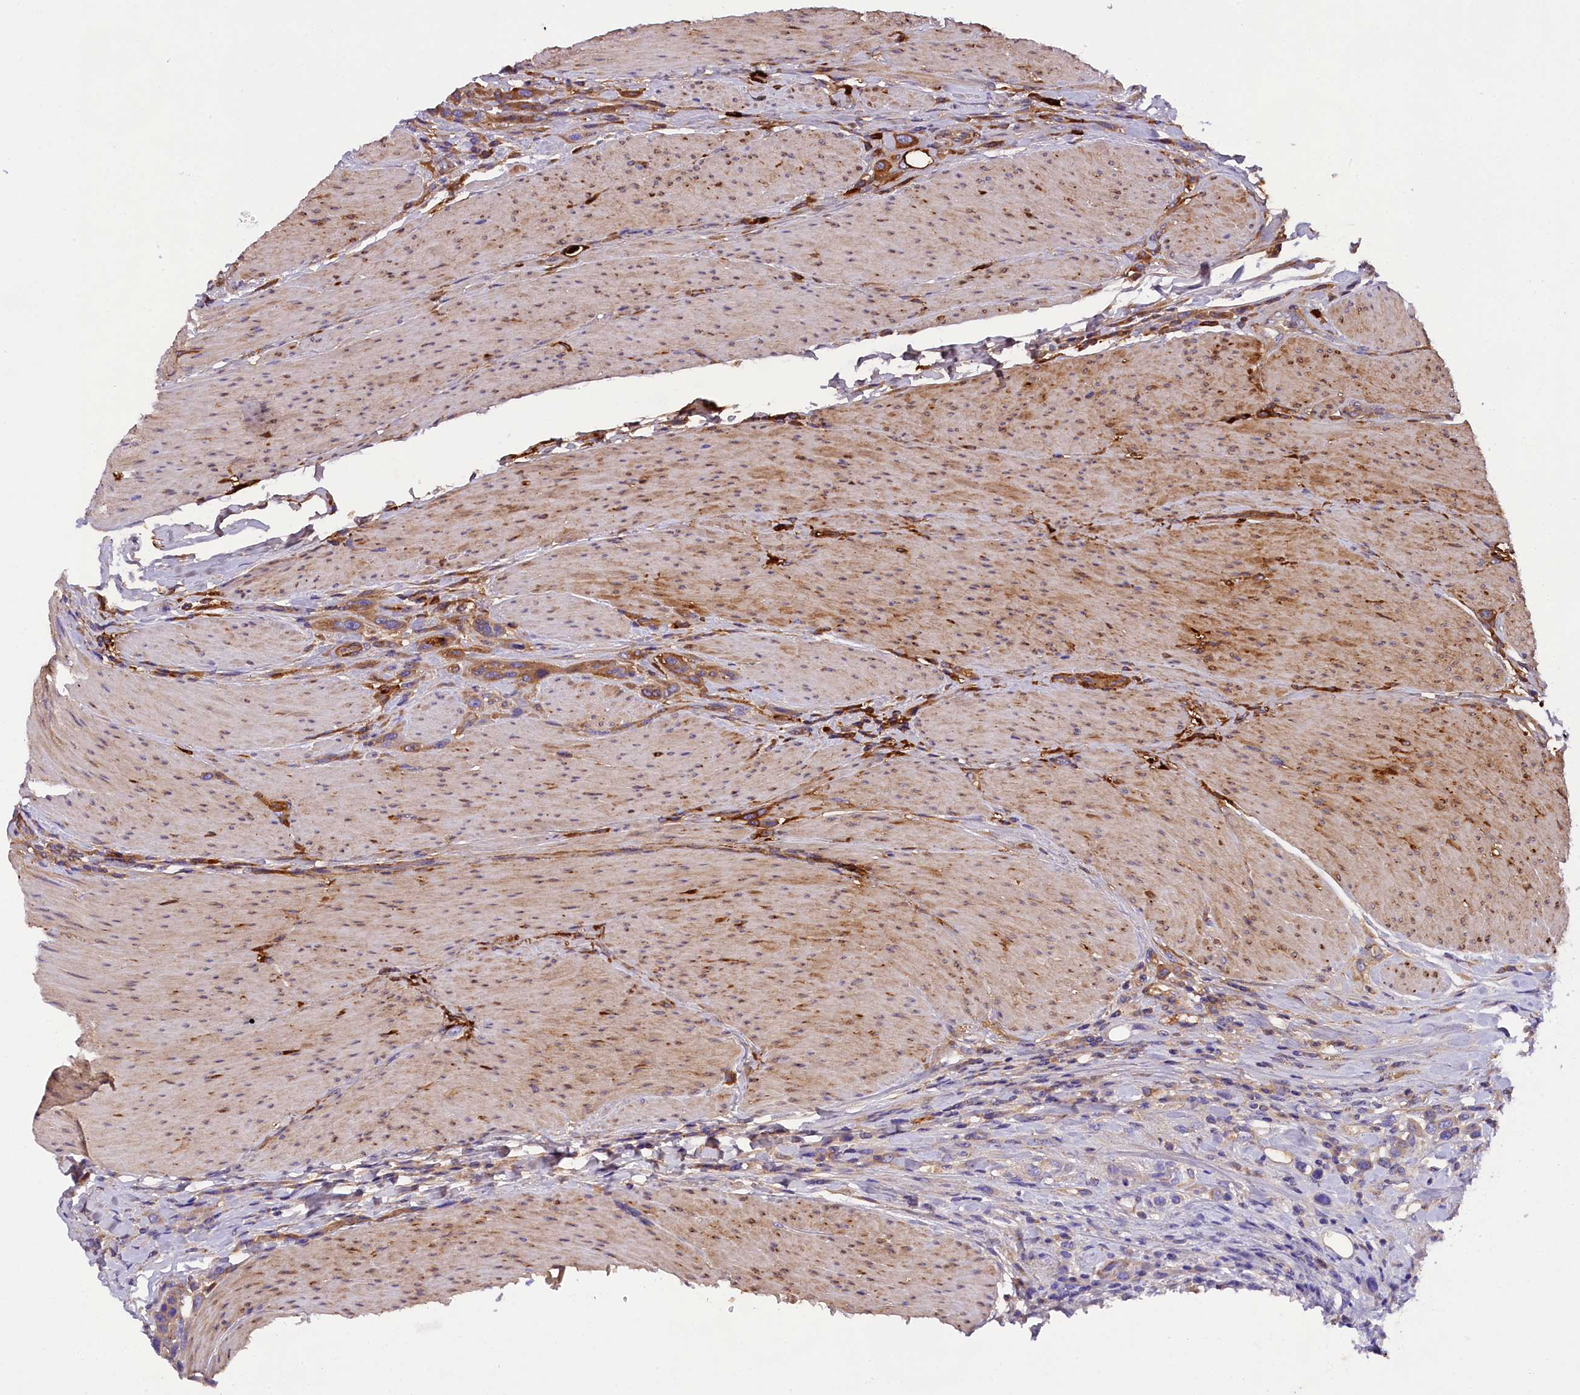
{"staining": {"intensity": "moderate", "quantity": ">75%", "location": "cytoplasmic/membranous"}, "tissue": "urothelial cancer", "cell_type": "Tumor cells", "image_type": "cancer", "snomed": [{"axis": "morphology", "description": "Urothelial carcinoma, High grade"}, {"axis": "topography", "description": "Urinary bladder"}], "caption": "Immunohistochemical staining of human urothelial carcinoma (high-grade) demonstrates moderate cytoplasmic/membranous protein staining in approximately >75% of tumor cells. (DAB IHC with brightfield microscopy, high magnification).", "gene": "SOD3", "patient": {"sex": "male", "age": 50}}